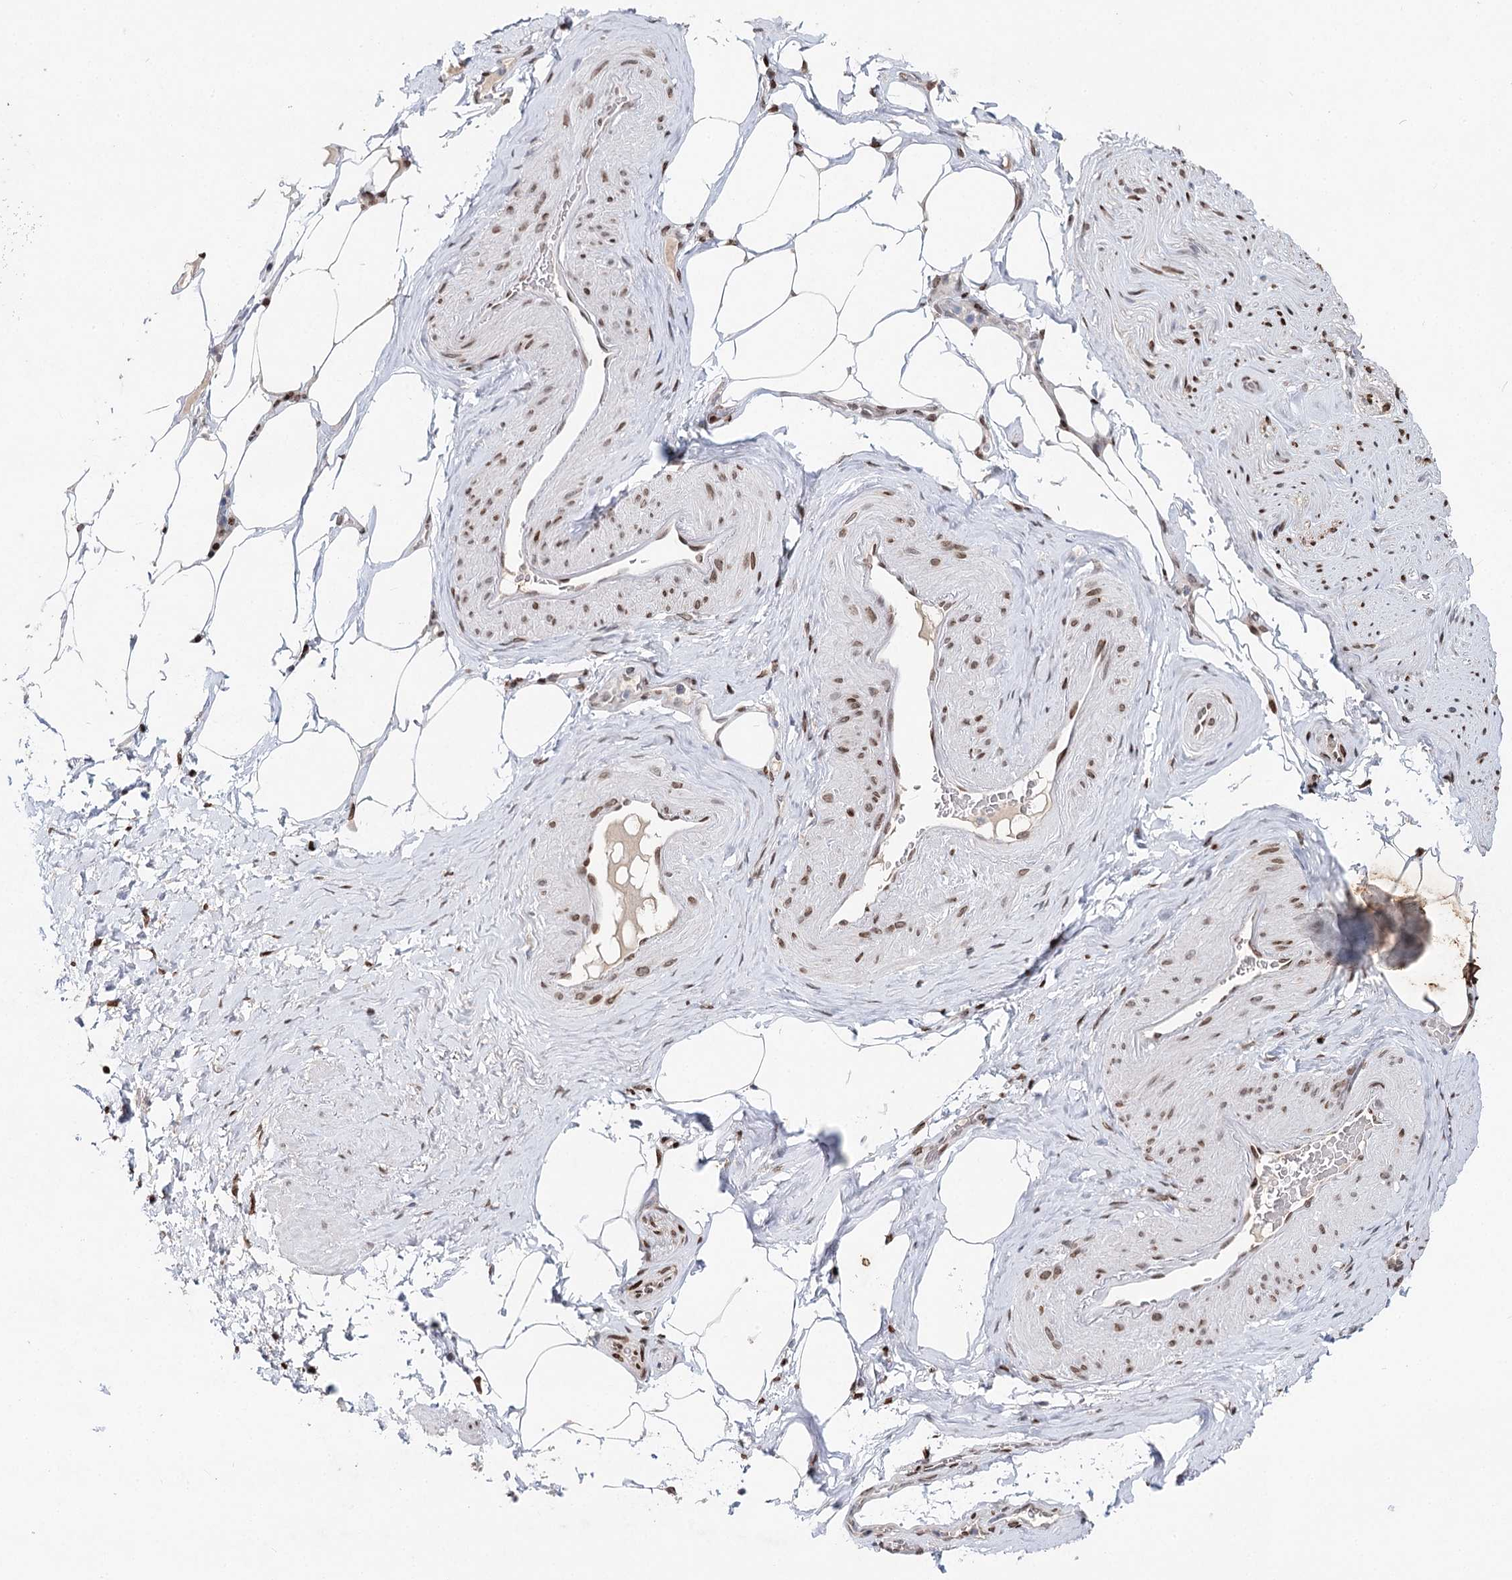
{"staining": {"intensity": "moderate", "quantity": "25%-75%", "location": "nuclear"}, "tissue": "adipose tissue", "cell_type": "Adipocytes", "image_type": "normal", "snomed": [{"axis": "morphology", "description": "Normal tissue, NOS"}, {"axis": "morphology", "description": "Adenocarcinoma, Low grade"}, {"axis": "topography", "description": "Prostate"}, {"axis": "topography", "description": "Peripheral nerve tissue"}], "caption": "DAB (3,3'-diaminobenzidine) immunohistochemical staining of benign human adipose tissue reveals moderate nuclear protein positivity in about 25%-75% of adipocytes. (DAB IHC, brown staining for protein, blue staining for nuclei).", "gene": "FRMD4A", "patient": {"sex": "male", "age": 63}}